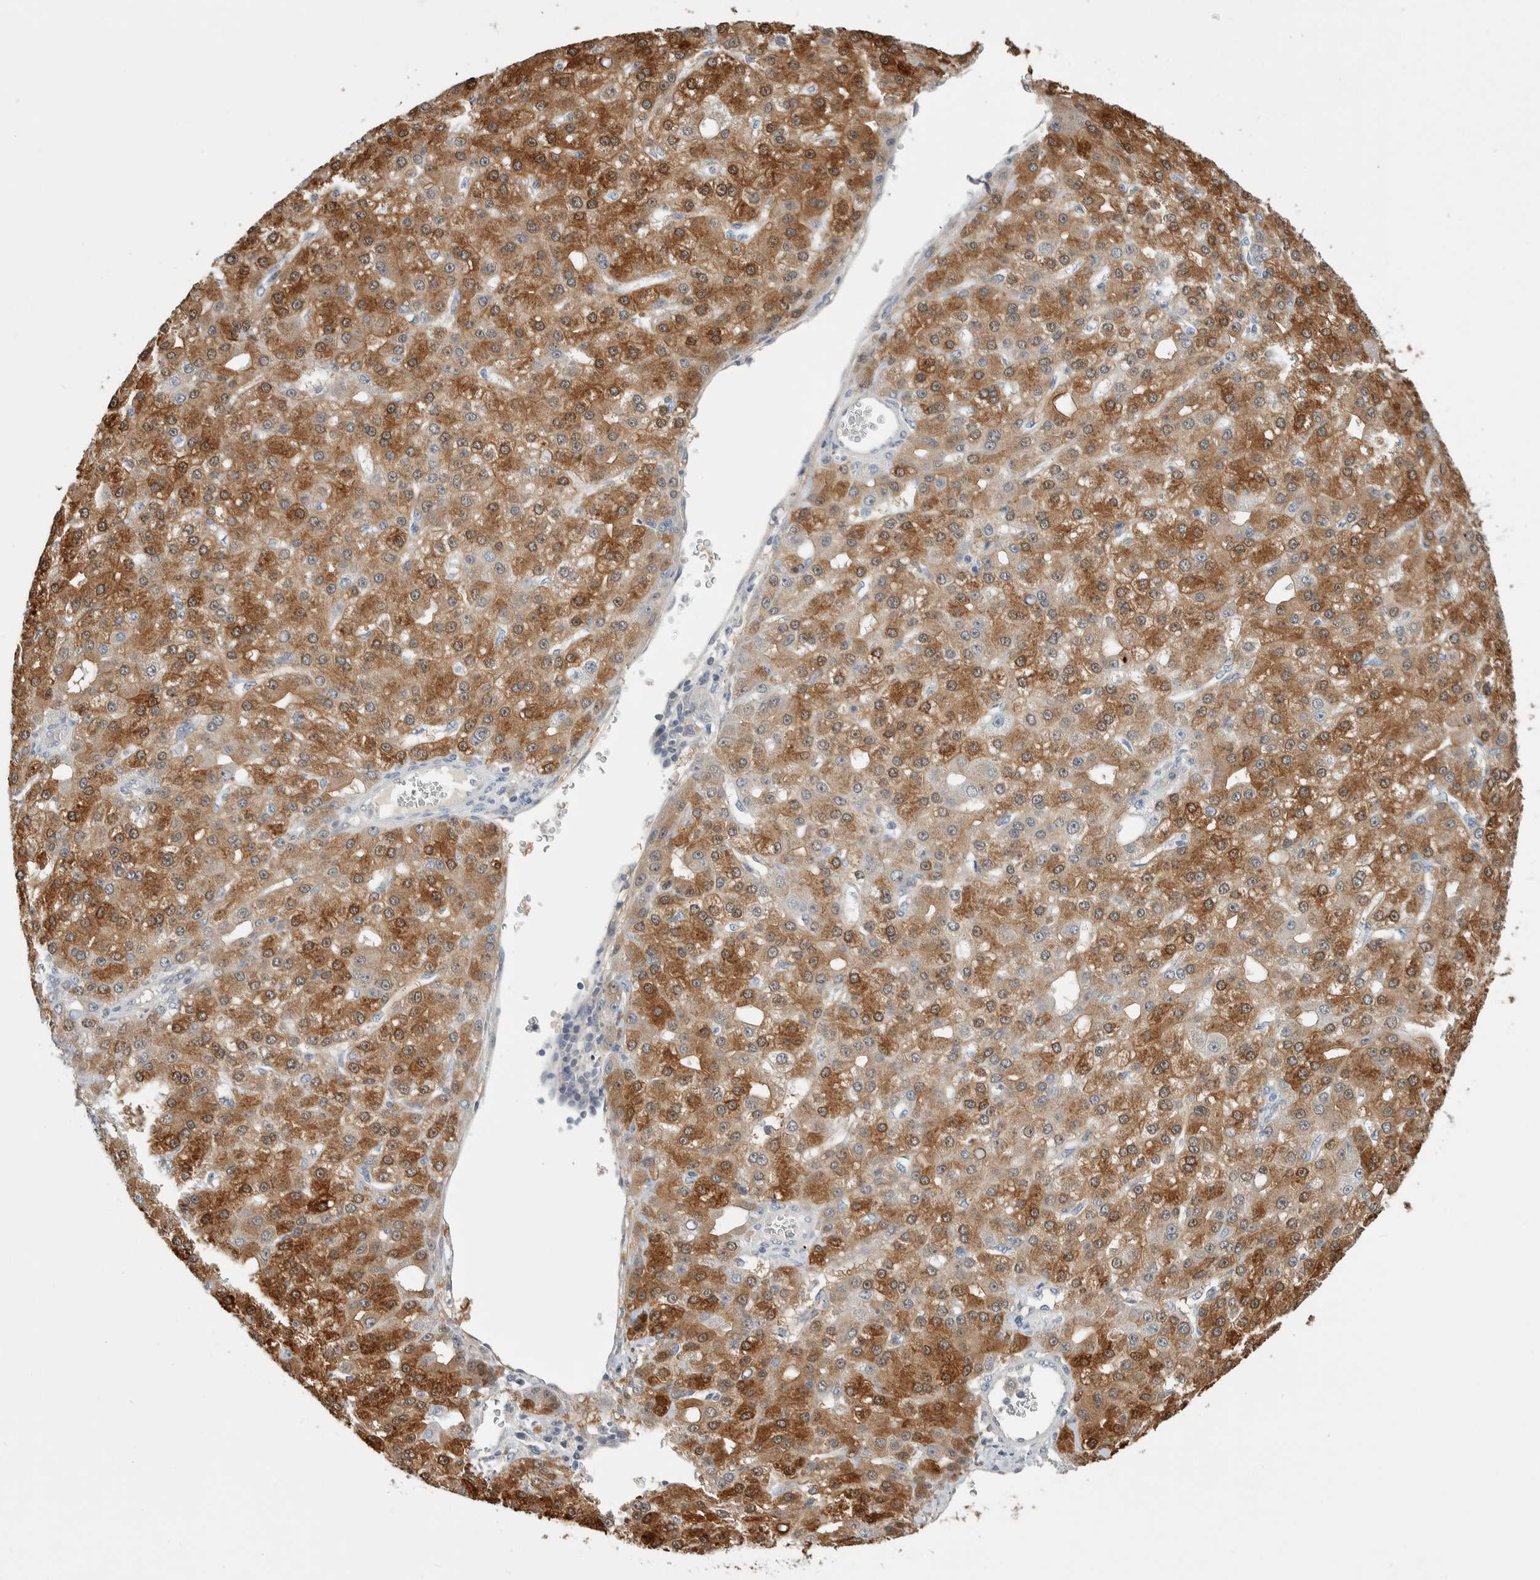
{"staining": {"intensity": "moderate", "quantity": ">75%", "location": "cytoplasmic/membranous"}, "tissue": "liver cancer", "cell_type": "Tumor cells", "image_type": "cancer", "snomed": [{"axis": "morphology", "description": "Carcinoma, Hepatocellular, NOS"}, {"axis": "topography", "description": "Liver"}], "caption": "High-magnification brightfield microscopy of liver cancer (hepatocellular carcinoma) stained with DAB (brown) and counterstained with hematoxylin (blue). tumor cells exhibit moderate cytoplasmic/membranous positivity is appreciated in about>75% of cells. (Stains: DAB in brown, nuclei in blue, Microscopy: brightfield microscopy at high magnification).", "gene": "SHPK", "patient": {"sex": "male", "age": 67}}